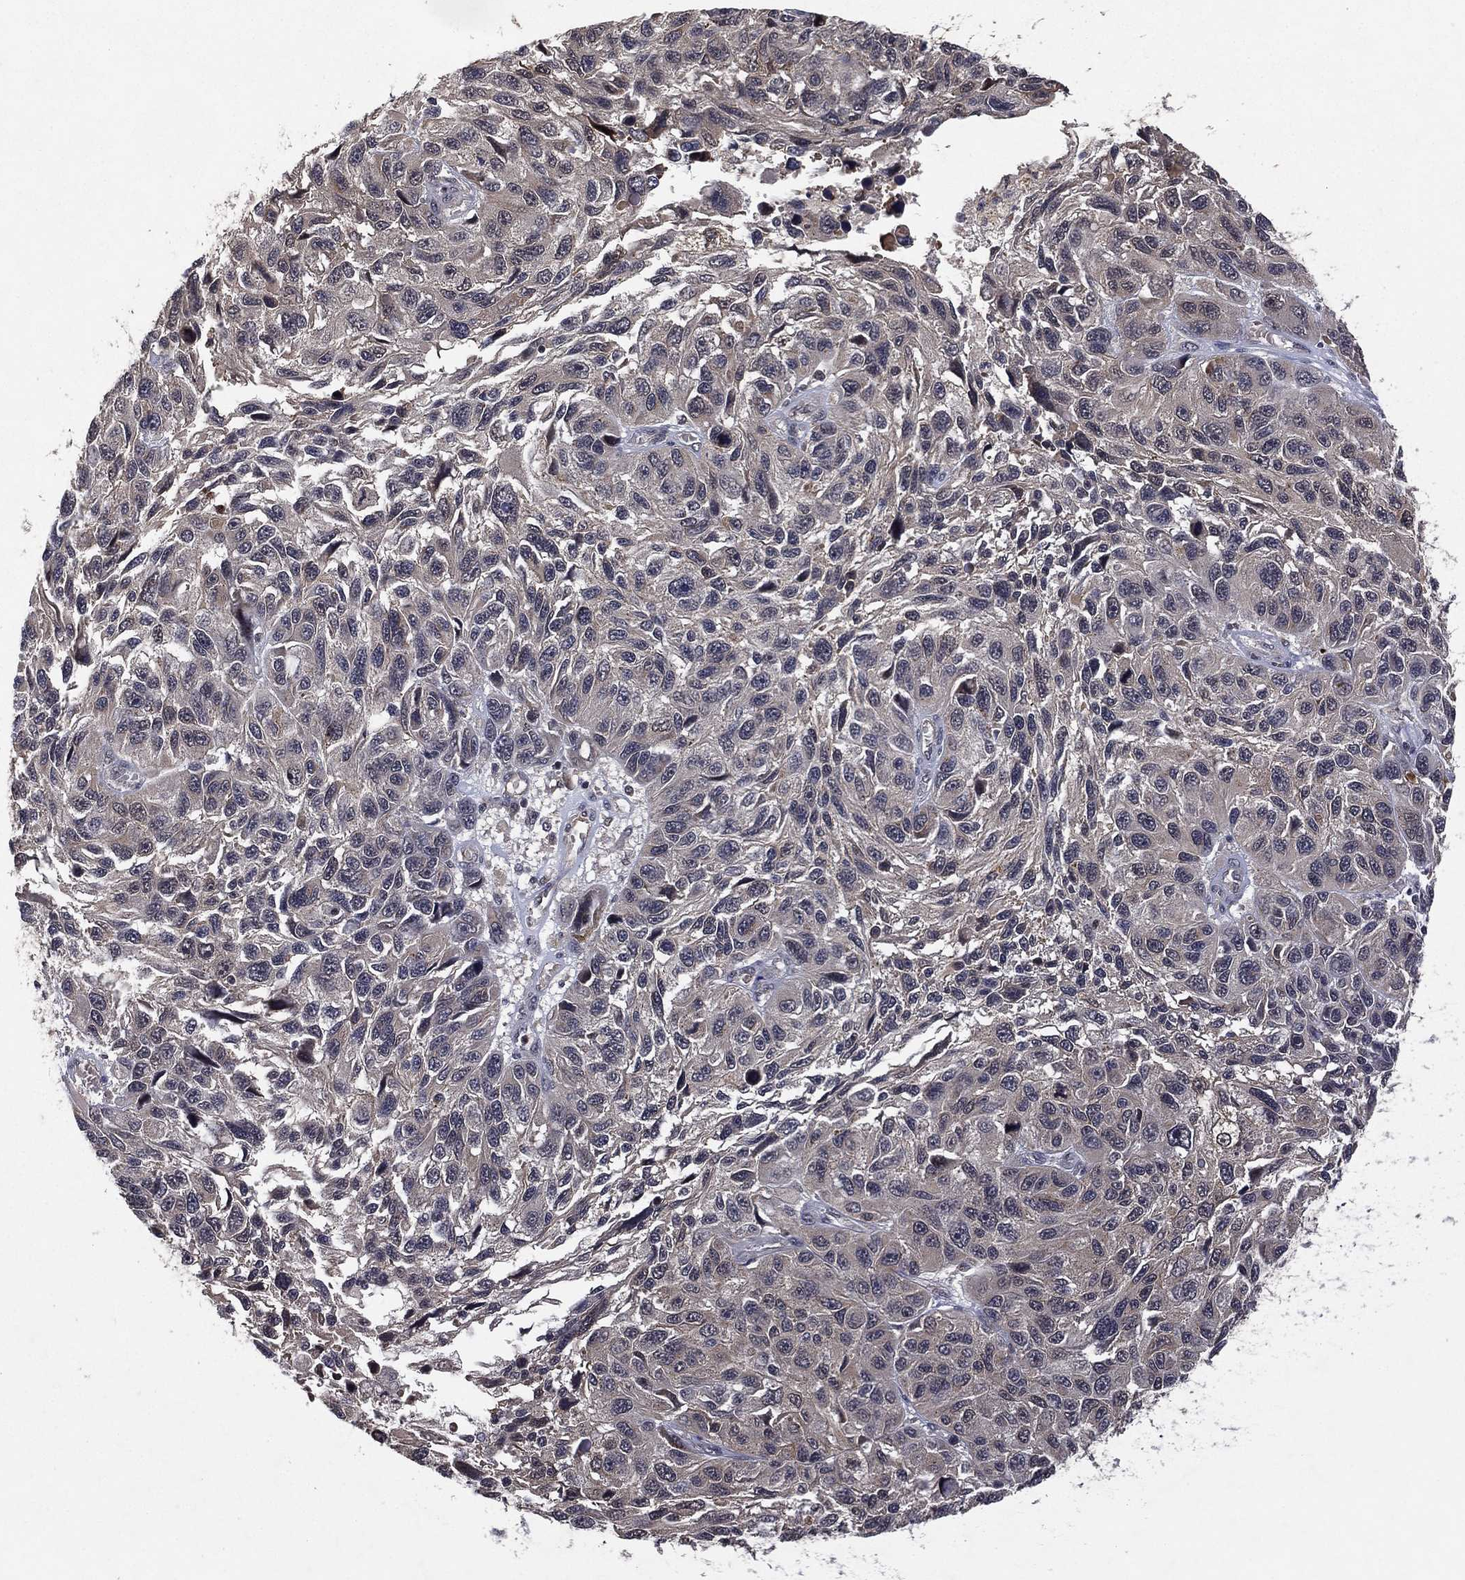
{"staining": {"intensity": "negative", "quantity": "none", "location": "none"}, "tissue": "melanoma", "cell_type": "Tumor cells", "image_type": "cancer", "snomed": [{"axis": "morphology", "description": "Malignant melanoma, NOS"}, {"axis": "topography", "description": "Skin"}], "caption": "Protein analysis of melanoma shows no significant staining in tumor cells. (DAB IHC visualized using brightfield microscopy, high magnification).", "gene": "ATG4B", "patient": {"sex": "male", "age": 53}}